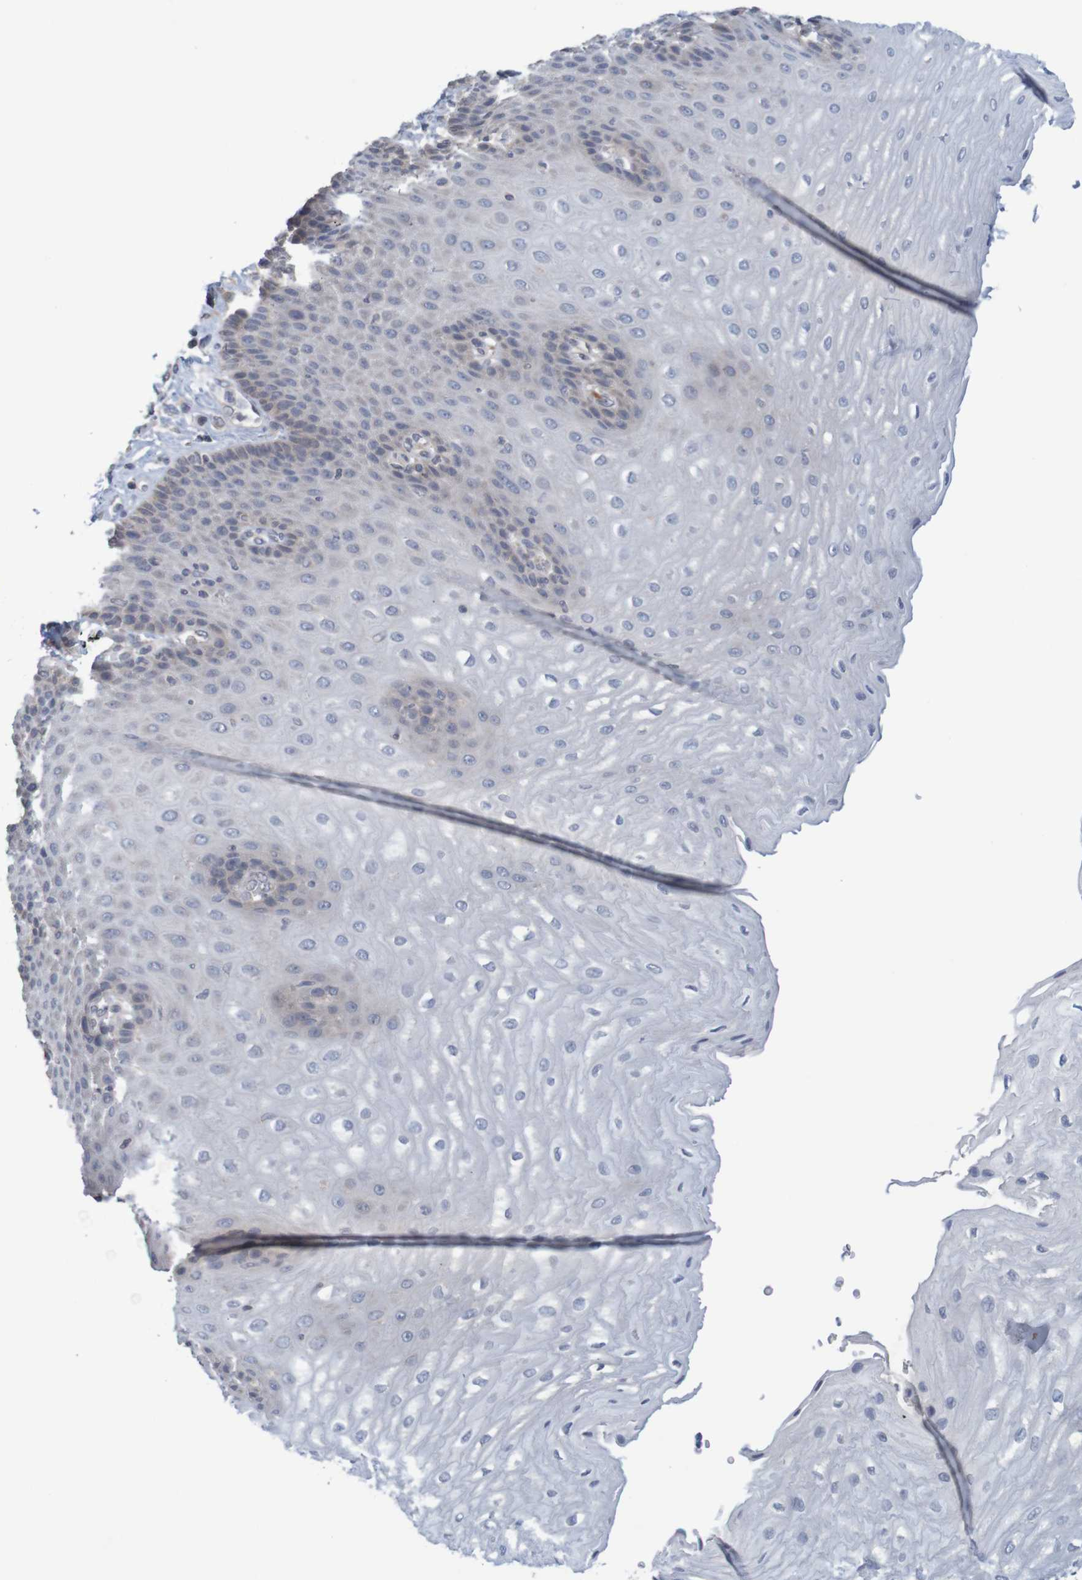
{"staining": {"intensity": "weak", "quantity": "<25%", "location": "cytoplasmic/membranous"}, "tissue": "esophagus", "cell_type": "Squamous epithelial cells", "image_type": "normal", "snomed": [{"axis": "morphology", "description": "Normal tissue, NOS"}, {"axis": "topography", "description": "Esophagus"}], "caption": "Esophagus stained for a protein using immunohistochemistry reveals no positivity squamous epithelial cells.", "gene": "ANKK1", "patient": {"sex": "male", "age": 54}}